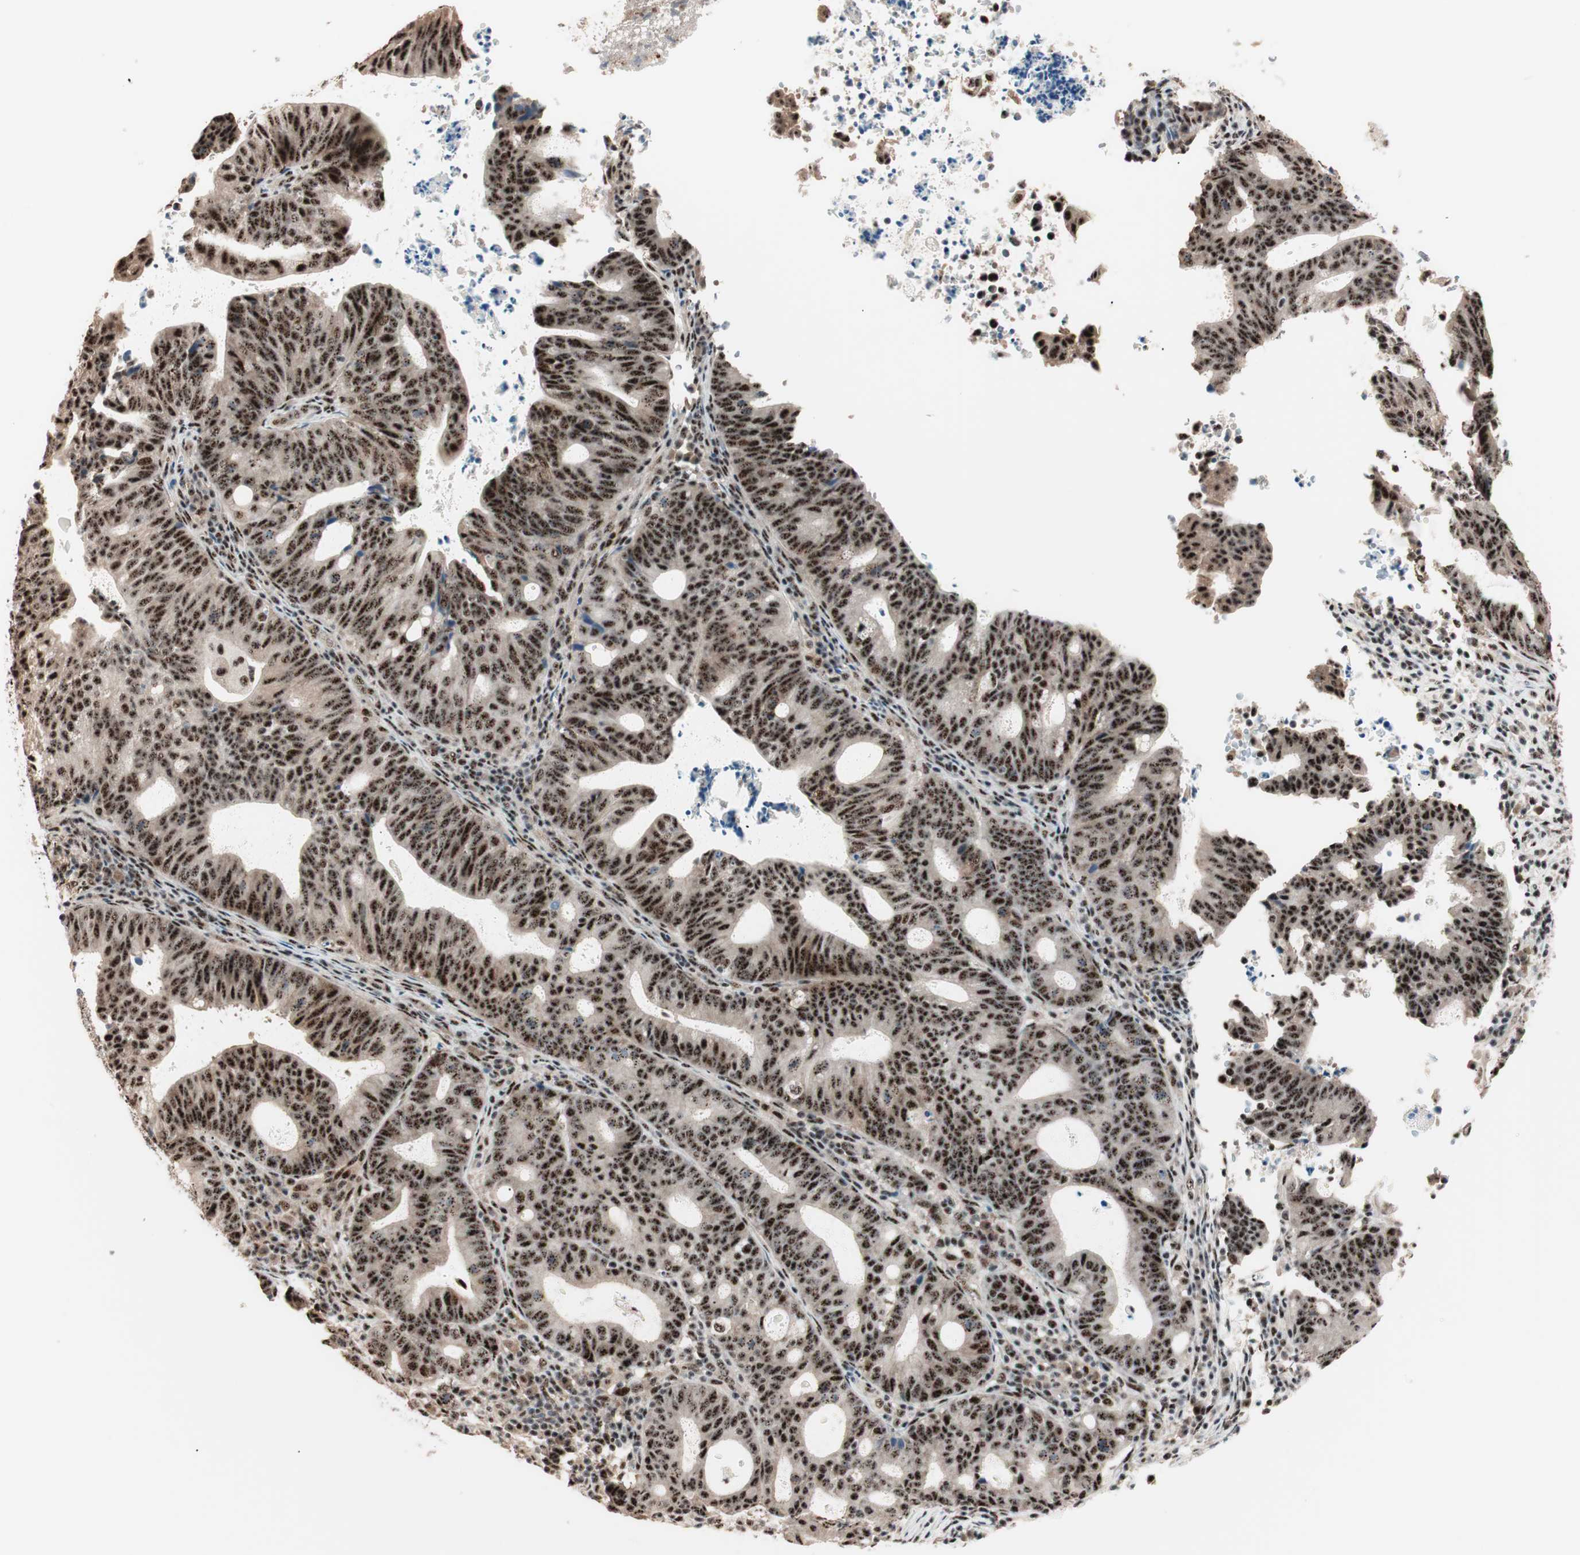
{"staining": {"intensity": "strong", "quantity": ">75%", "location": "nuclear"}, "tissue": "endometrial cancer", "cell_type": "Tumor cells", "image_type": "cancer", "snomed": [{"axis": "morphology", "description": "Adenocarcinoma, NOS"}, {"axis": "topography", "description": "Uterus"}], "caption": "High-power microscopy captured an IHC image of endometrial adenocarcinoma, revealing strong nuclear expression in about >75% of tumor cells. (IHC, brightfield microscopy, high magnification).", "gene": "NR5A2", "patient": {"sex": "female", "age": 83}}